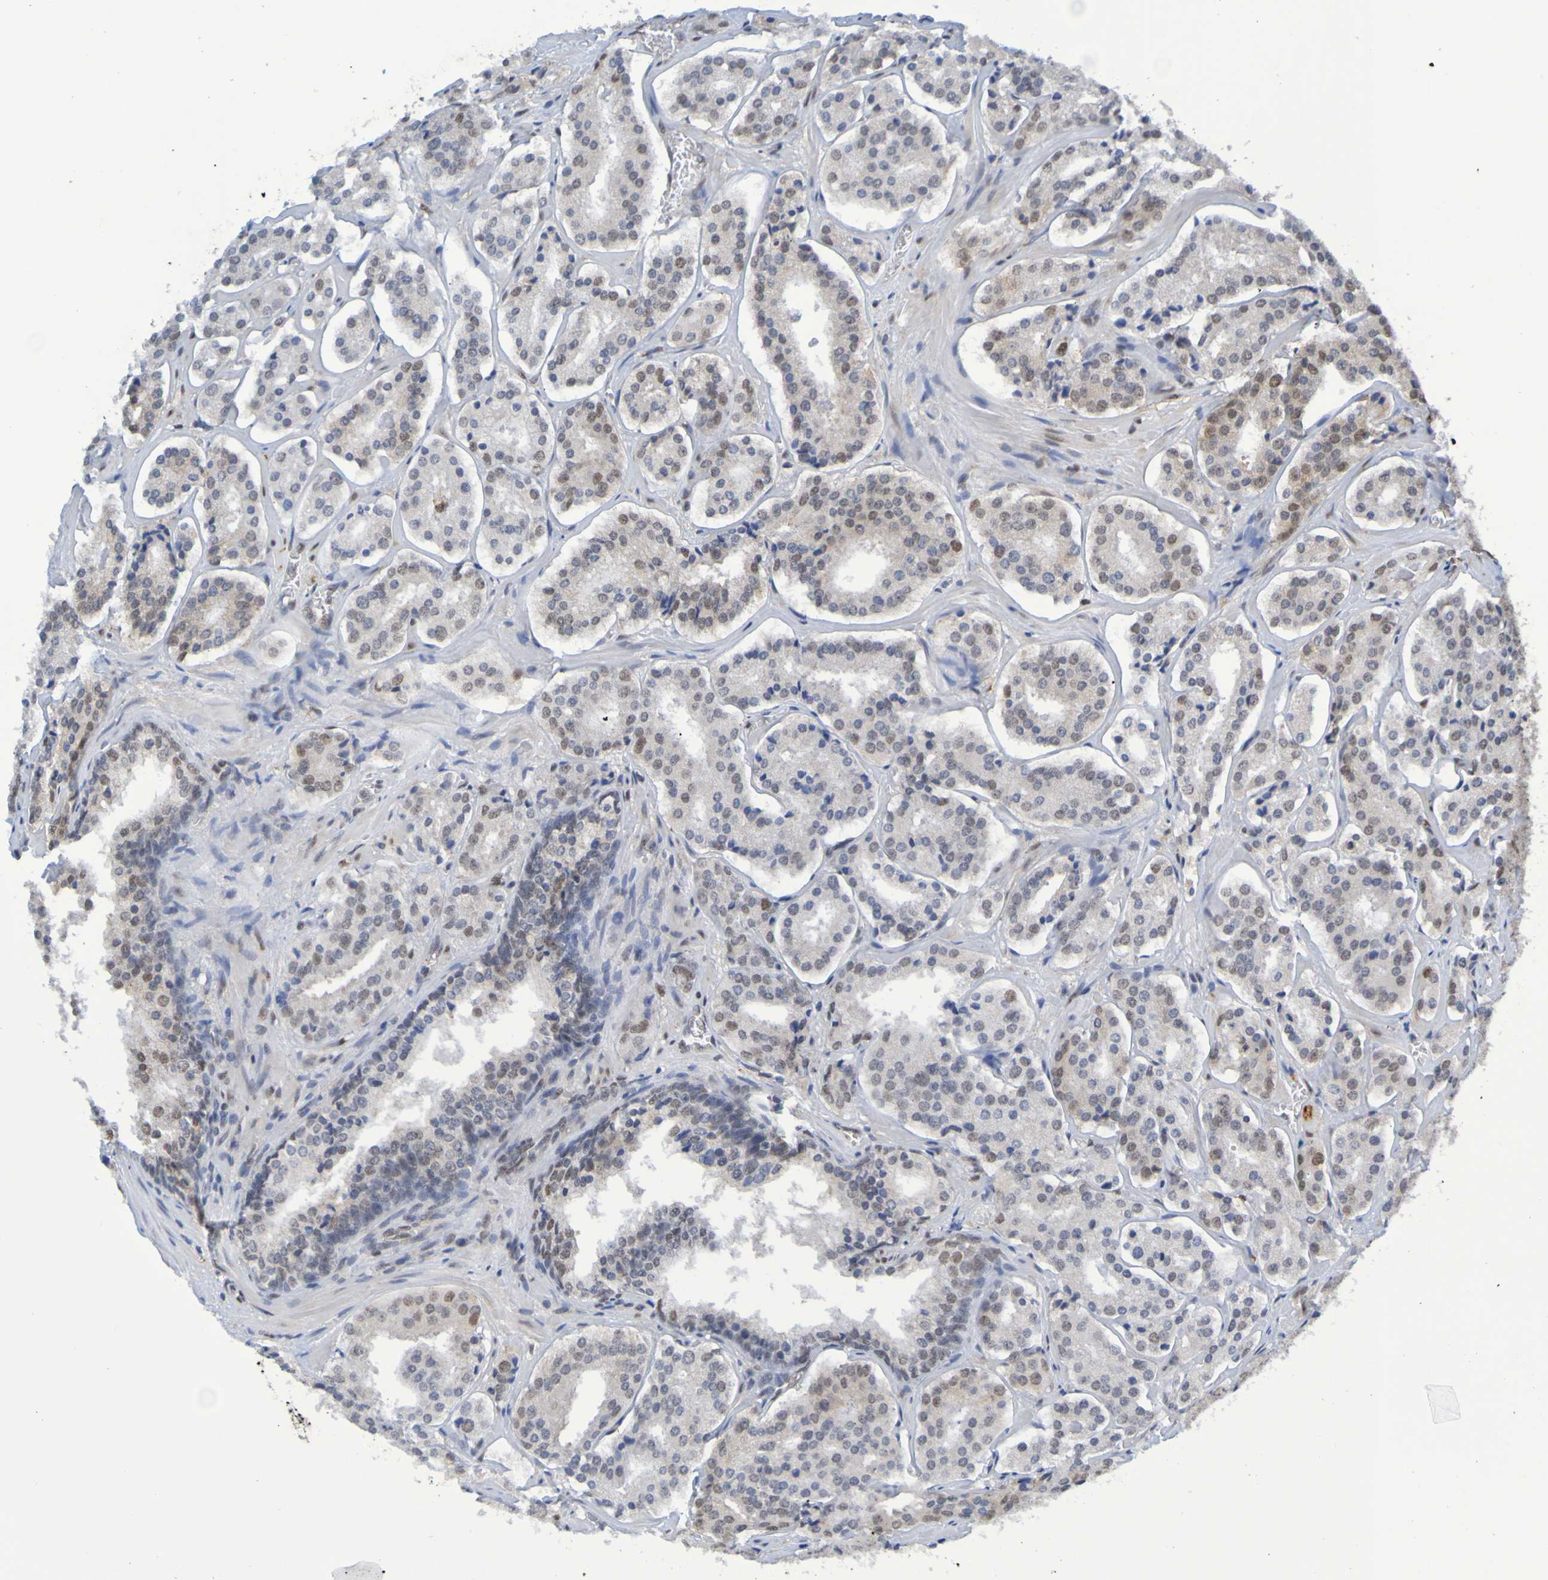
{"staining": {"intensity": "moderate", "quantity": "25%-75%", "location": "nuclear"}, "tissue": "prostate cancer", "cell_type": "Tumor cells", "image_type": "cancer", "snomed": [{"axis": "morphology", "description": "Adenocarcinoma, High grade"}, {"axis": "topography", "description": "Prostate"}], "caption": "Brown immunohistochemical staining in human prostate cancer displays moderate nuclear staining in about 25%-75% of tumor cells. (DAB (3,3'-diaminobenzidine) IHC, brown staining for protein, blue staining for nuclei).", "gene": "HDAC2", "patient": {"sex": "male", "age": 60}}